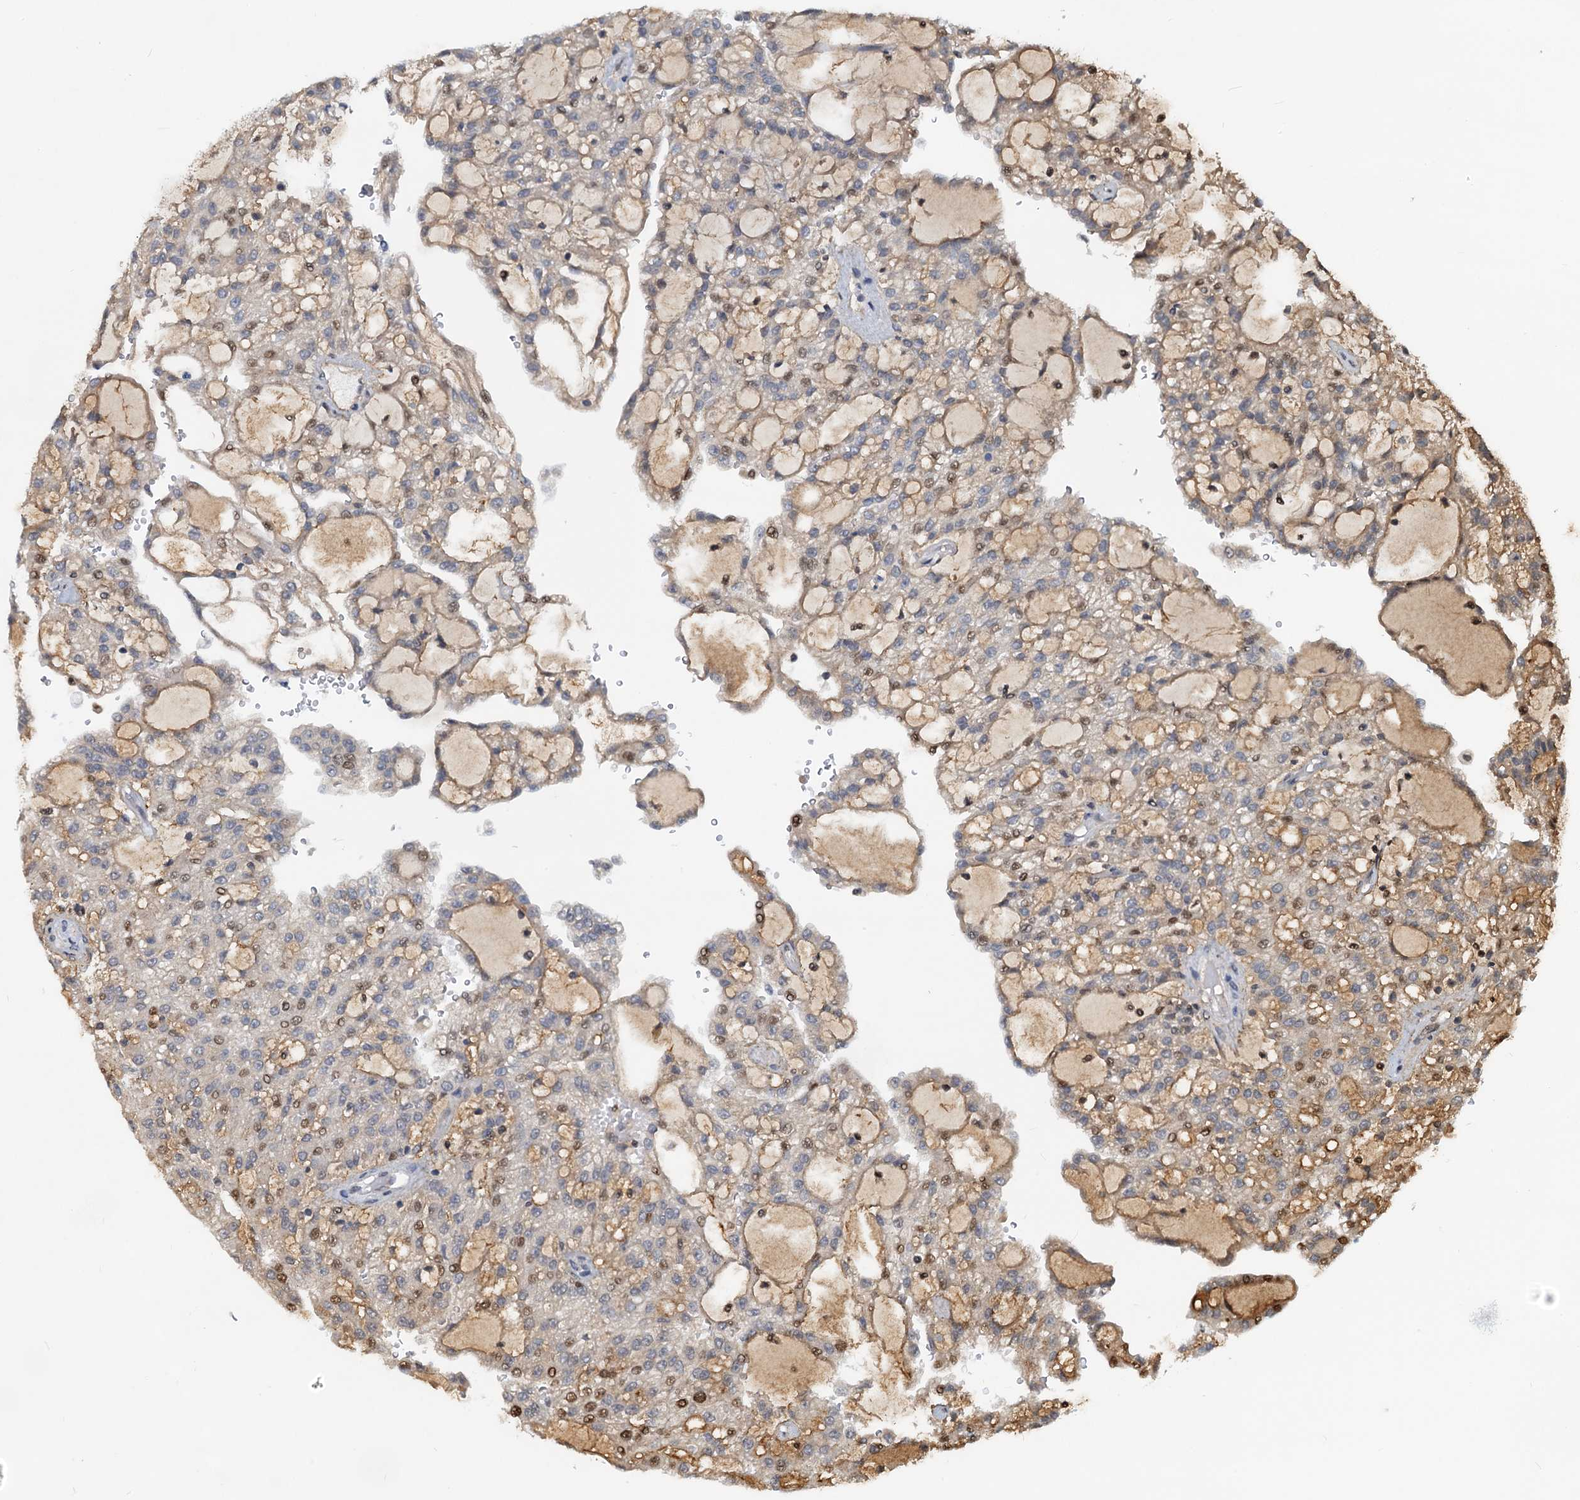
{"staining": {"intensity": "moderate", "quantity": "<25%", "location": "nuclear"}, "tissue": "renal cancer", "cell_type": "Tumor cells", "image_type": "cancer", "snomed": [{"axis": "morphology", "description": "Adenocarcinoma, NOS"}, {"axis": "topography", "description": "Kidney"}], "caption": "Renal cancer stained for a protein (brown) shows moderate nuclear positive expression in approximately <25% of tumor cells.", "gene": "PTGES3", "patient": {"sex": "male", "age": 63}}